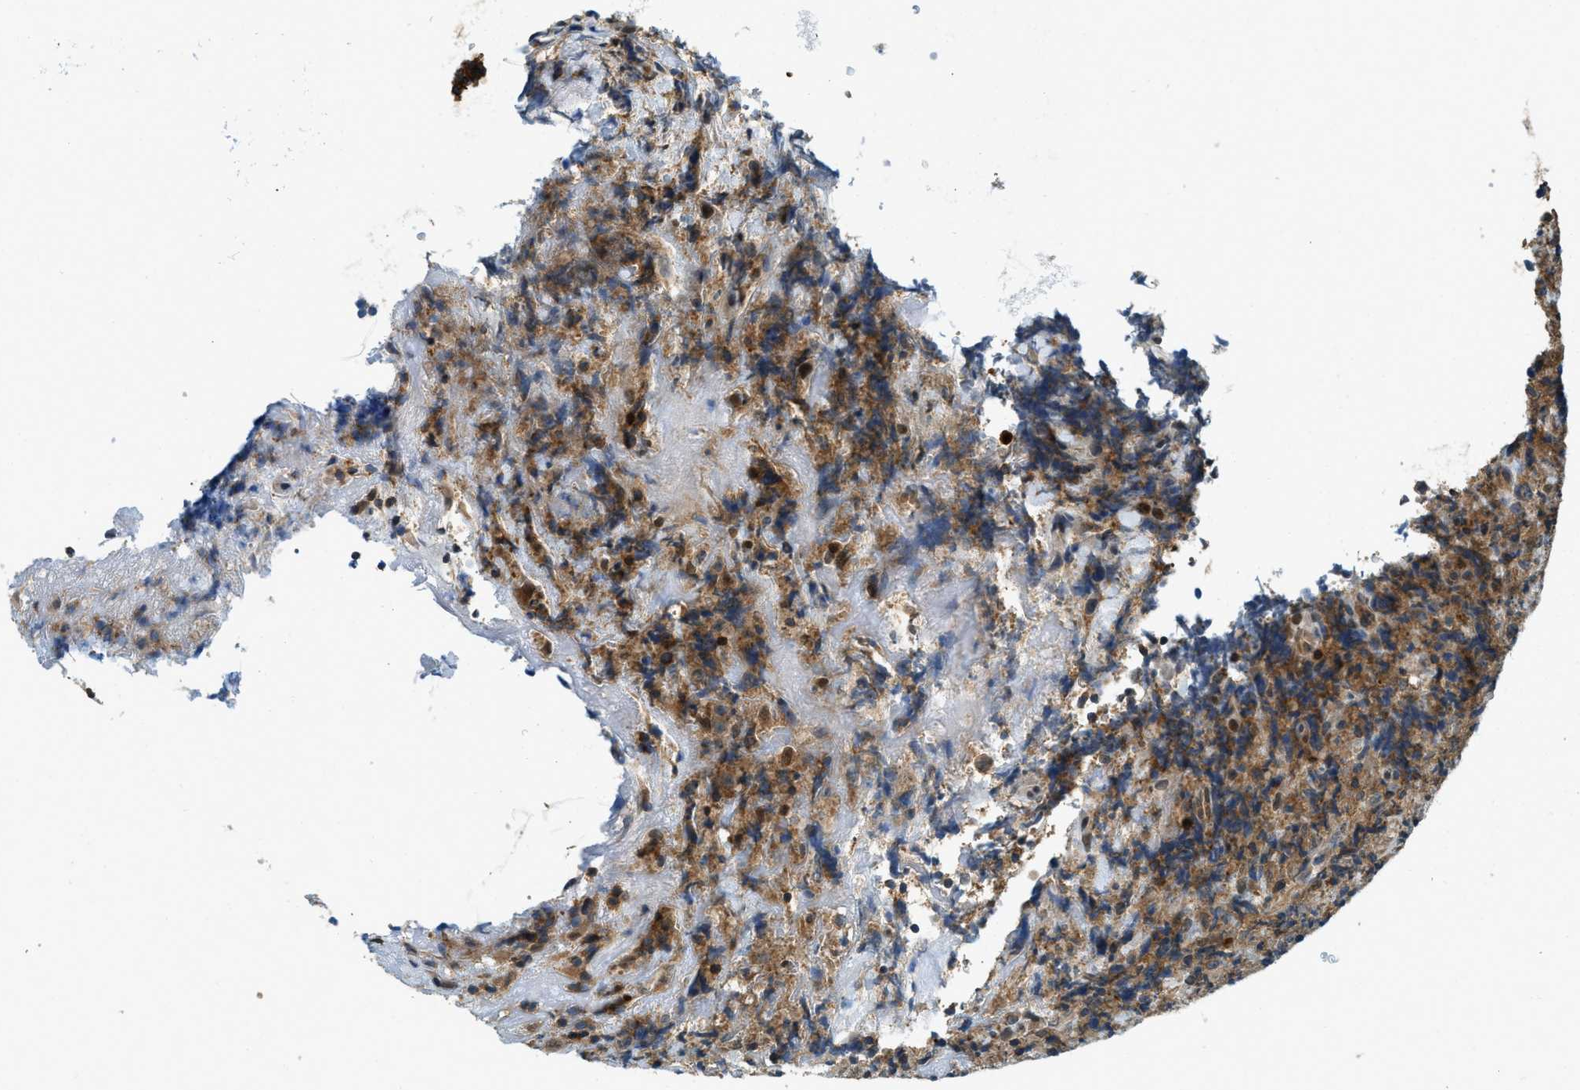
{"staining": {"intensity": "strong", "quantity": ">75%", "location": "cytoplasmic/membranous"}, "tissue": "lymphoma", "cell_type": "Tumor cells", "image_type": "cancer", "snomed": [{"axis": "morphology", "description": "Malignant lymphoma, non-Hodgkin's type, High grade"}, {"axis": "topography", "description": "Tonsil"}], "caption": "A brown stain shows strong cytoplasmic/membranous positivity of a protein in lymphoma tumor cells. The staining was performed using DAB (3,3'-diaminobenzidine), with brown indicating positive protein expression. Nuclei are stained blue with hematoxylin.", "gene": "GMPPB", "patient": {"sex": "female", "age": 36}}